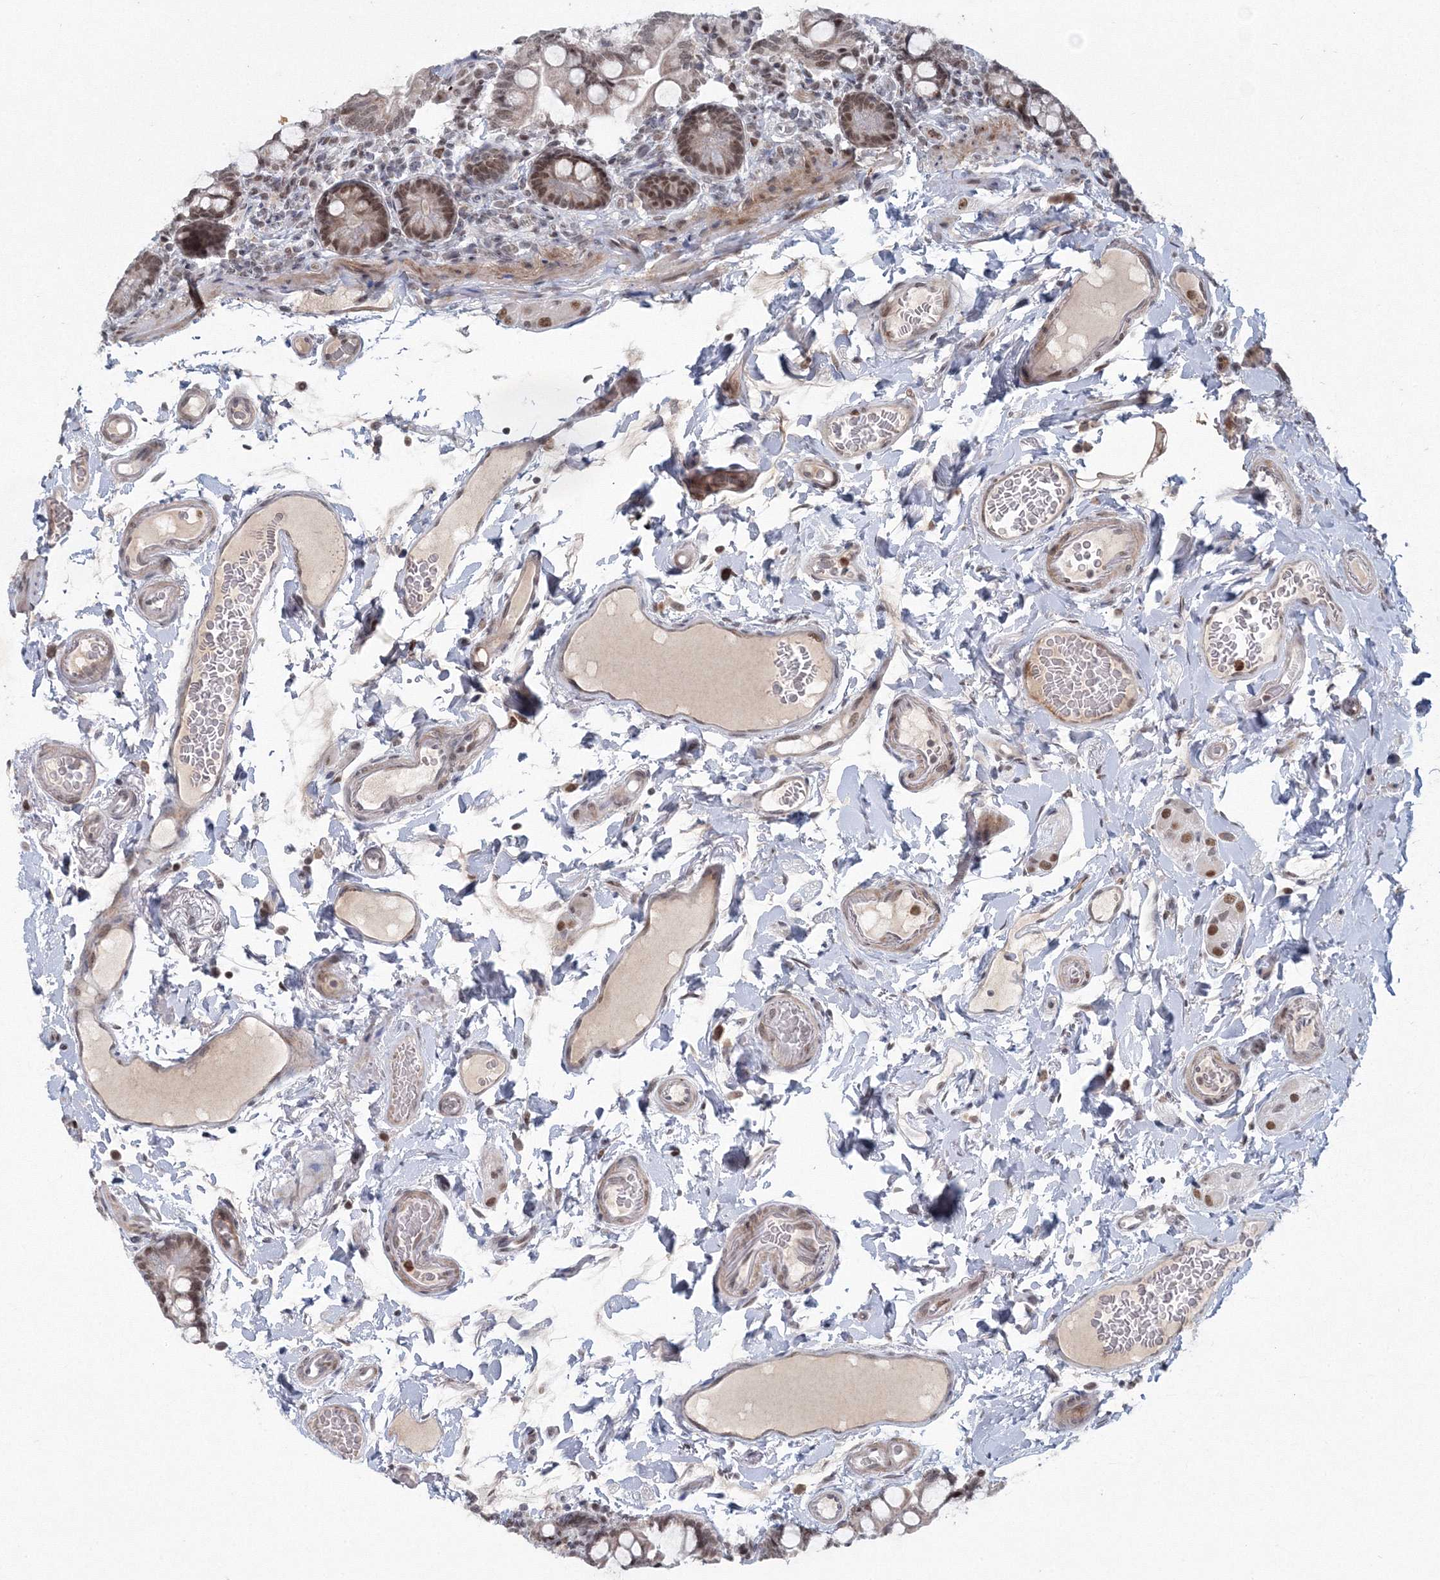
{"staining": {"intensity": "moderate", "quantity": ">75%", "location": "cytoplasmic/membranous,nuclear"}, "tissue": "small intestine", "cell_type": "Glandular cells", "image_type": "normal", "snomed": [{"axis": "morphology", "description": "Normal tissue, NOS"}, {"axis": "topography", "description": "Small intestine"}], "caption": "Immunohistochemistry of benign small intestine exhibits medium levels of moderate cytoplasmic/membranous,nuclear positivity in about >75% of glandular cells.", "gene": "C3orf33", "patient": {"sex": "female", "age": 64}}